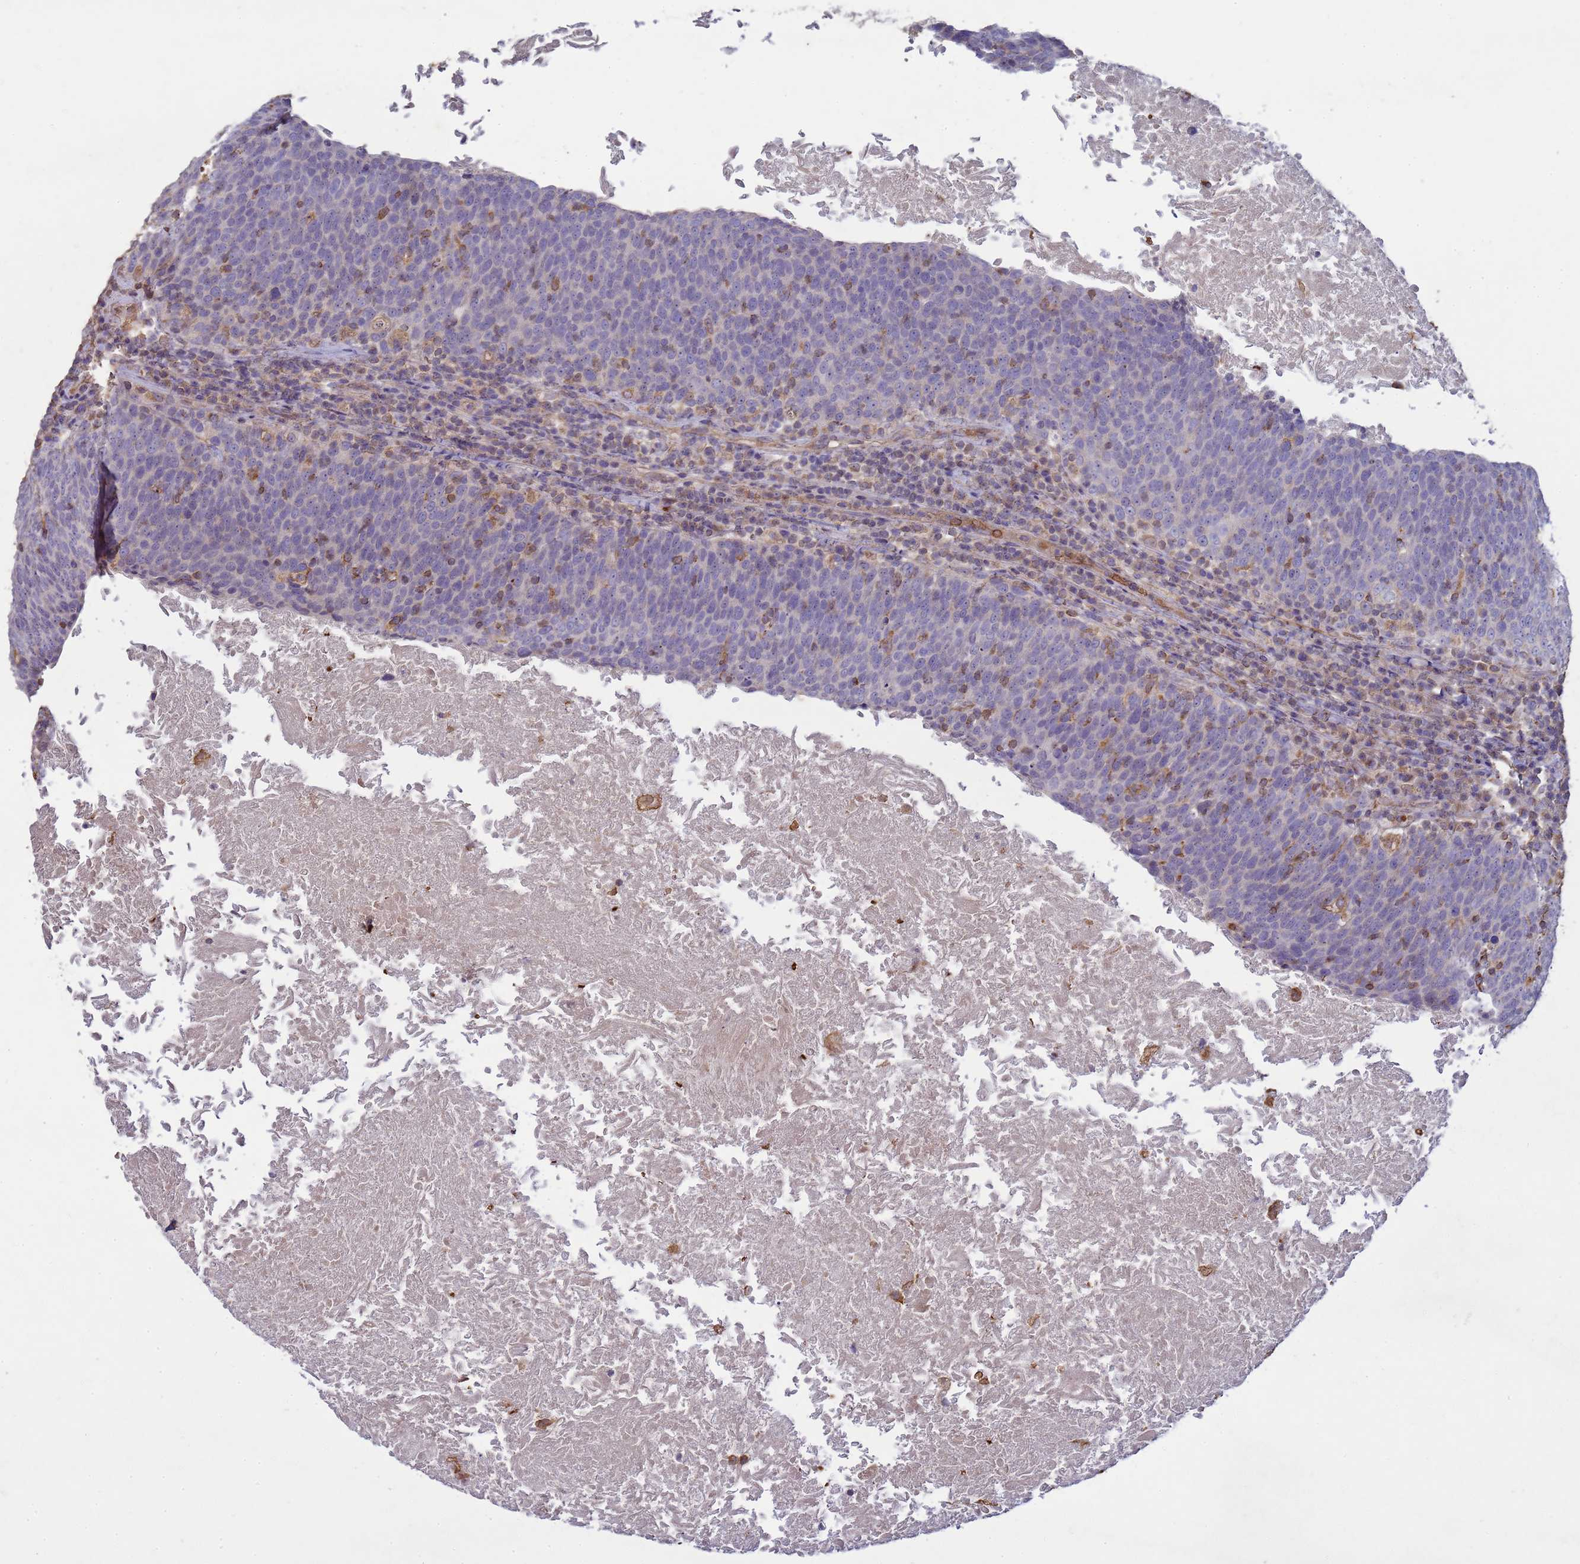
{"staining": {"intensity": "negative", "quantity": "none", "location": "none"}, "tissue": "head and neck cancer", "cell_type": "Tumor cells", "image_type": "cancer", "snomed": [{"axis": "morphology", "description": "Squamous cell carcinoma, NOS"}, {"axis": "morphology", "description": "Squamous cell carcinoma, metastatic, NOS"}, {"axis": "topography", "description": "Lymph node"}, {"axis": "topography", "description": "Head-Neck"}], "caption": "Immunohistochemistry (IHC) photomicrograph of squamous cell carcinoma (head and neck) stained for a protein (brown), which shows no staining in tumor cells.", "gene": "SGIP1", "patient": {"sex": "male", "age": 62}}